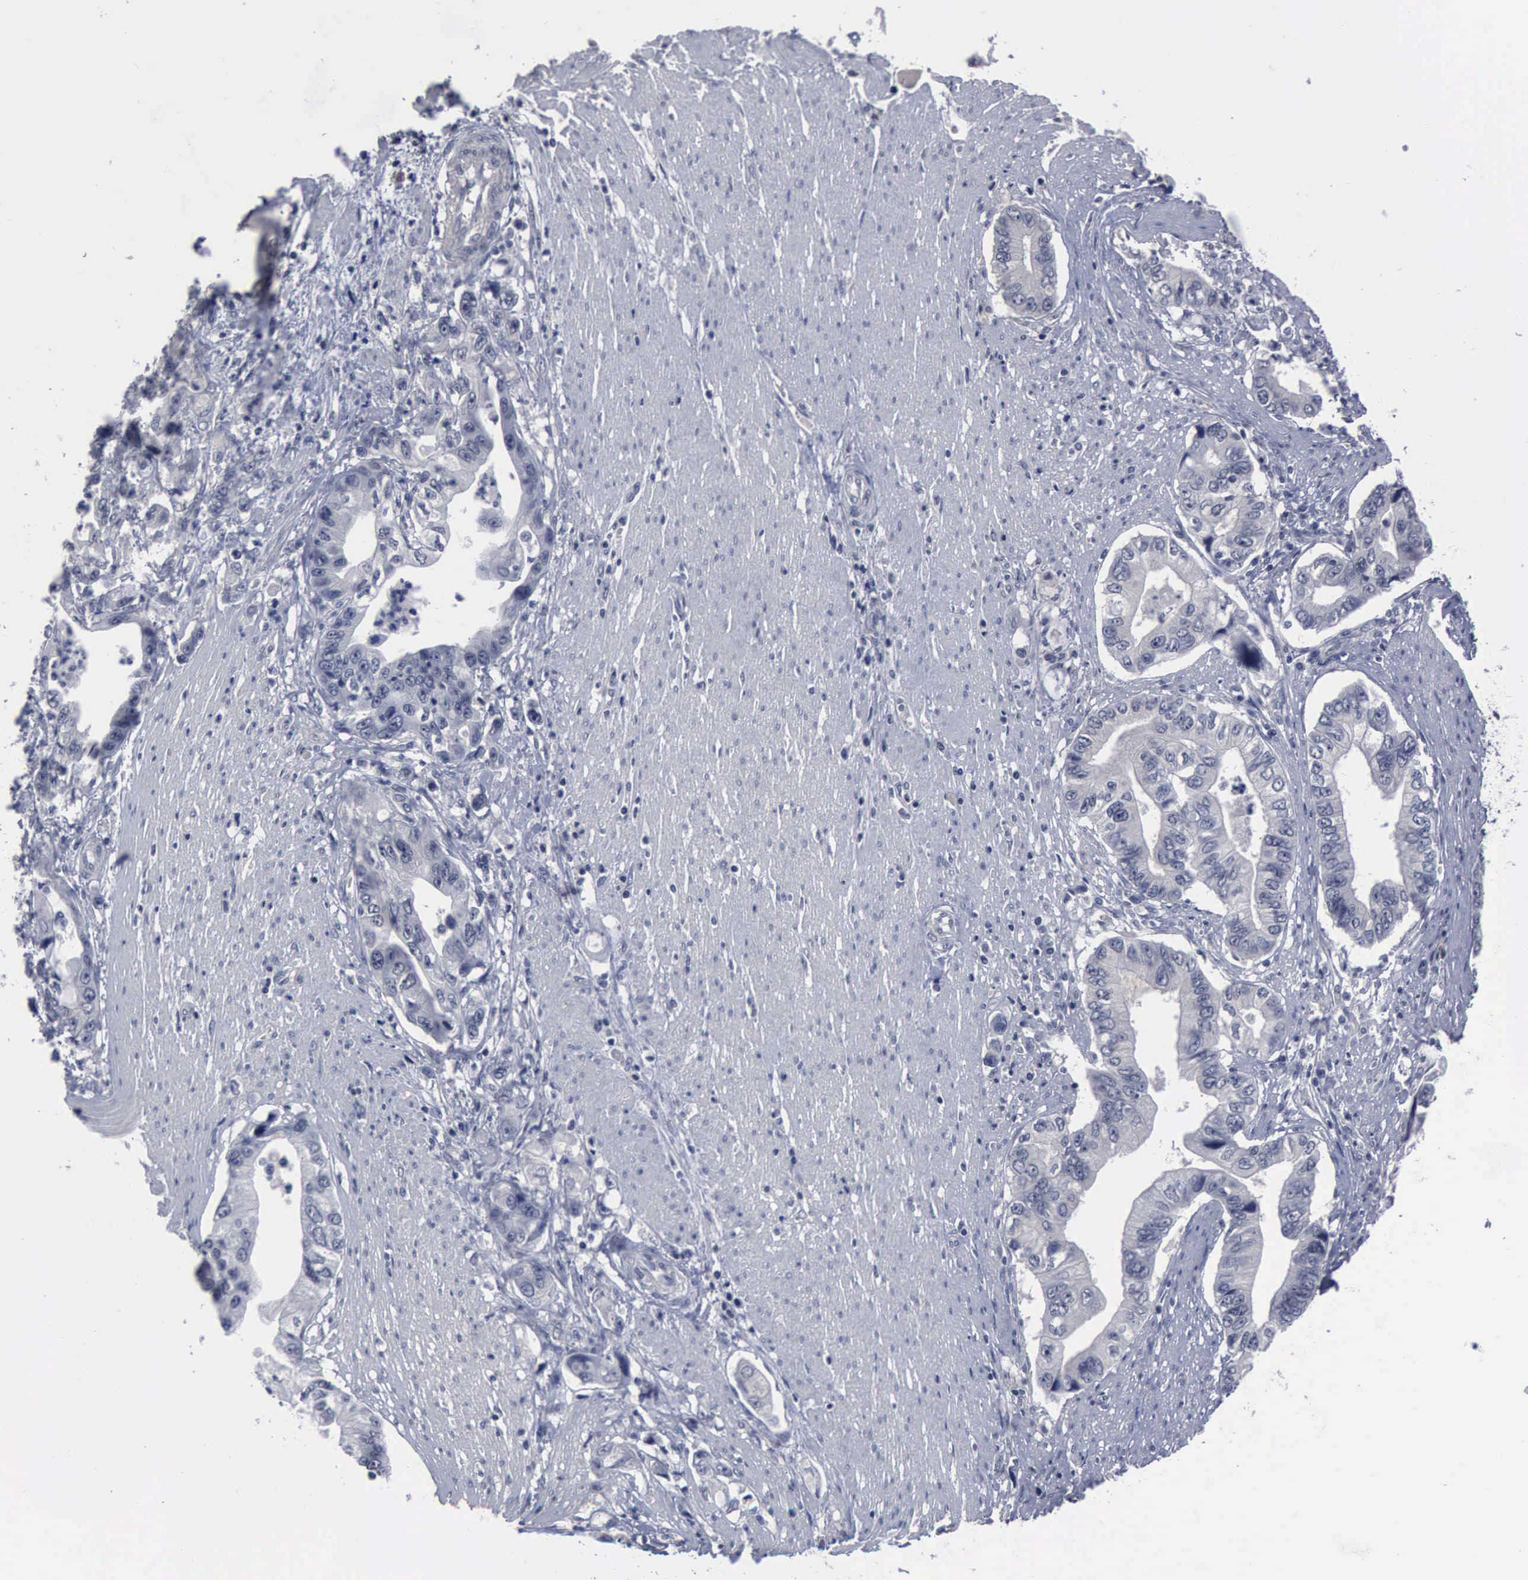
{"staining": {"intensity": "negative", "quantity": "none", "location": "none"}, "tissue": "pancreatic cancer", "cell_type": "Tumor cells", "image_type": "cancer", "snomed": [{"axis": "morphology", "description": "Adenocarcinoma, NOS"}, {"axis": "topography", "description": "Pancreas"}, {"axis": "topography", "description": "Stomach, upper"}], "caption": "Immunohistochemistry of human pancreatic cancer exhibits no staining in tumor cells.", "gene": "MYO18B", "patient": {"sex": "male", "age": 77}}